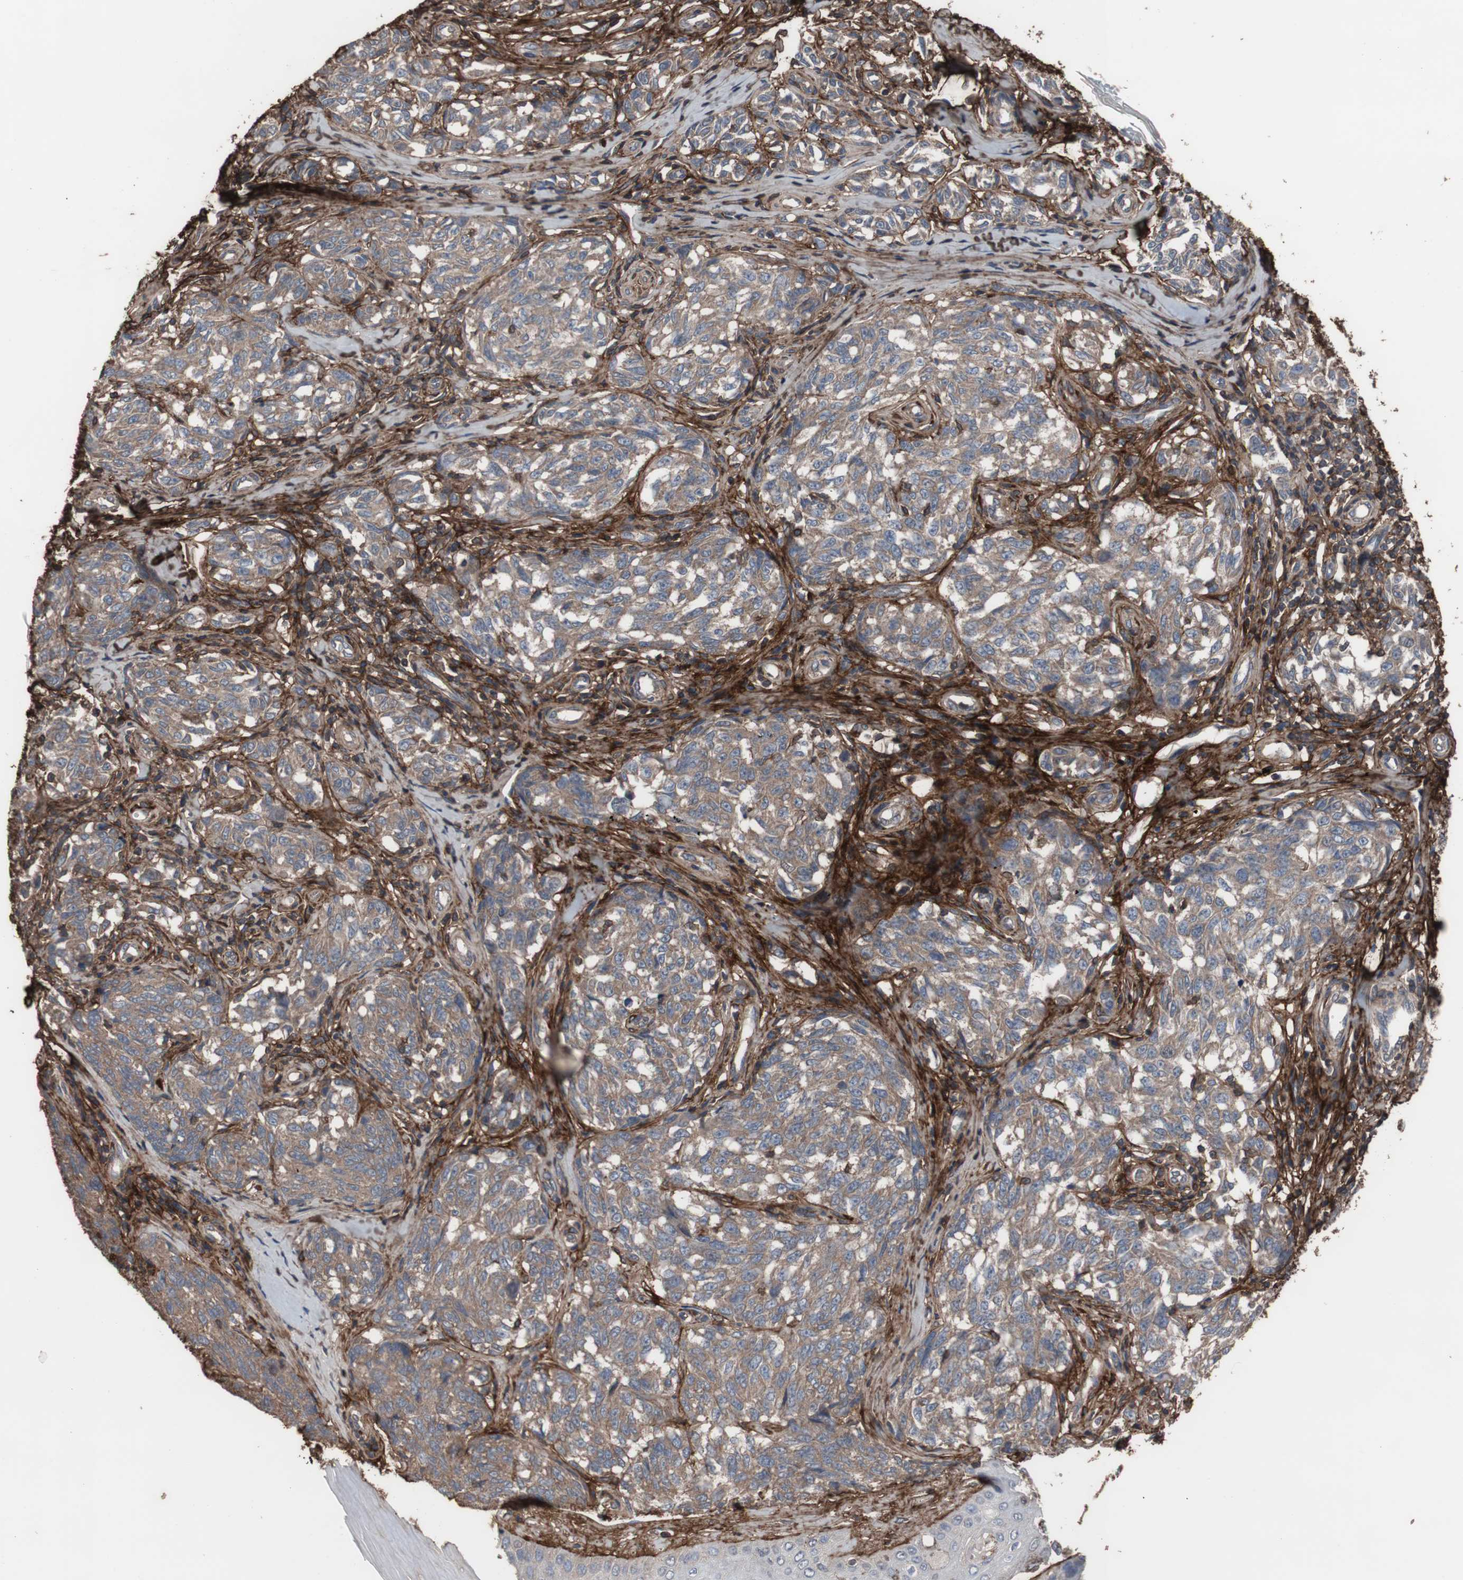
{"staining": {"intensity": "moderate", "quantity": ">75%", "location": "cytoplasmic/membranous"}, "tissue": "melanoma", "cell_type": "Tumor cells", "image_type": "cancer", "snomed": [{"axis": "morphology", "description": "Malignant melanoma, NOS"}, {"axis": "topography", "description": "Skin"}], "caption": "An image of malignant melanoma stained for a protein exhibits moderate cytoplasmic/membranous brown staining in tumor cells.", "gene": "COL6A2", "patient": {"sex": "female", "age": 64}}